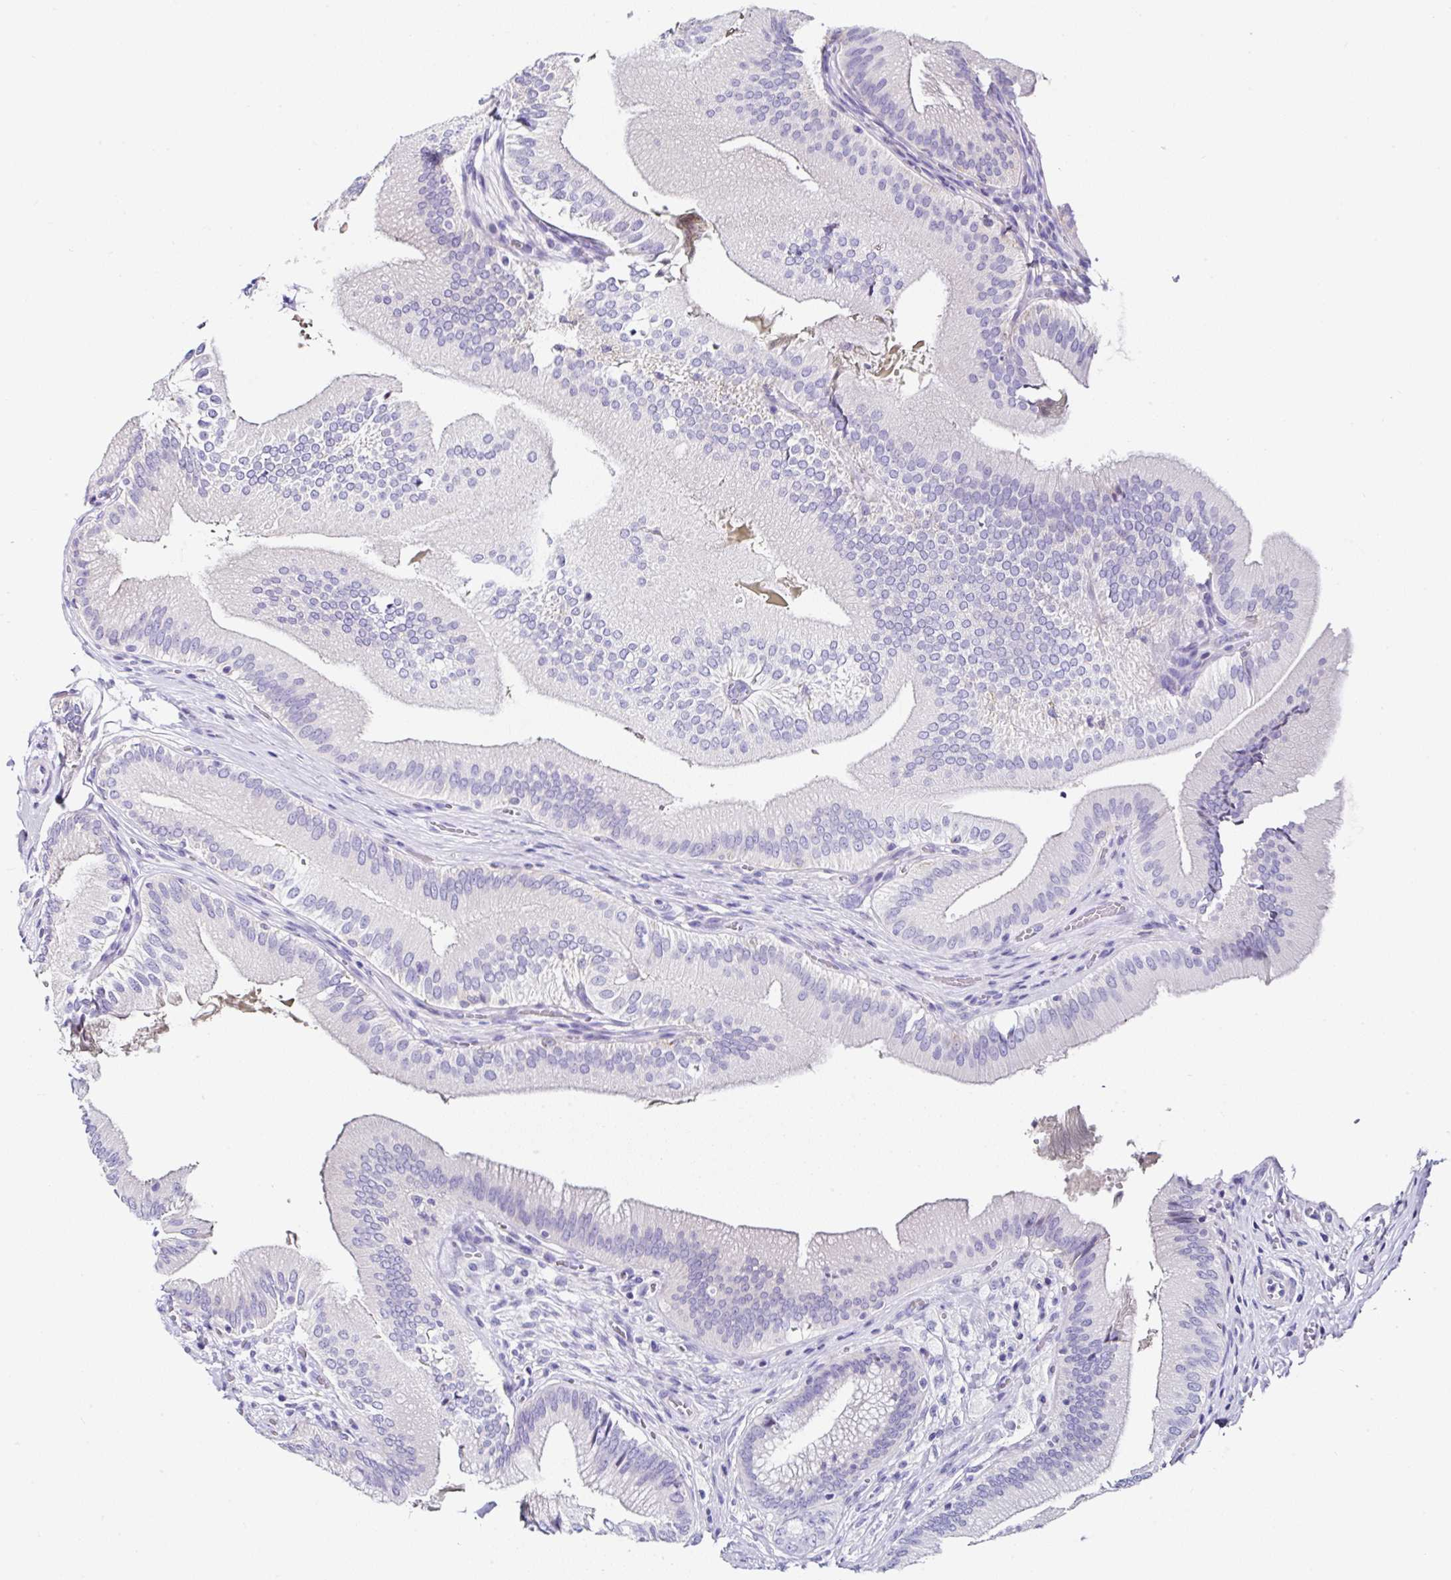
{"staining": {"intensity": "negative", "quantity": "none", "location": "none"}, "tissue": "gallbladder", "cell_type": "Glandular cells", "image_type": "normal", "snomed": [{"axis": "morphology", "description": "Normal tissue, NOS"}, {"axis": "topography", "description": "Gallbladder"}], "caption": "Immunohistochemical staining of normal gallbladder displays no significant positivity in glandular cells.", "gene": "UGT3A1", "patient": {"sex": "male", "age": 17}}